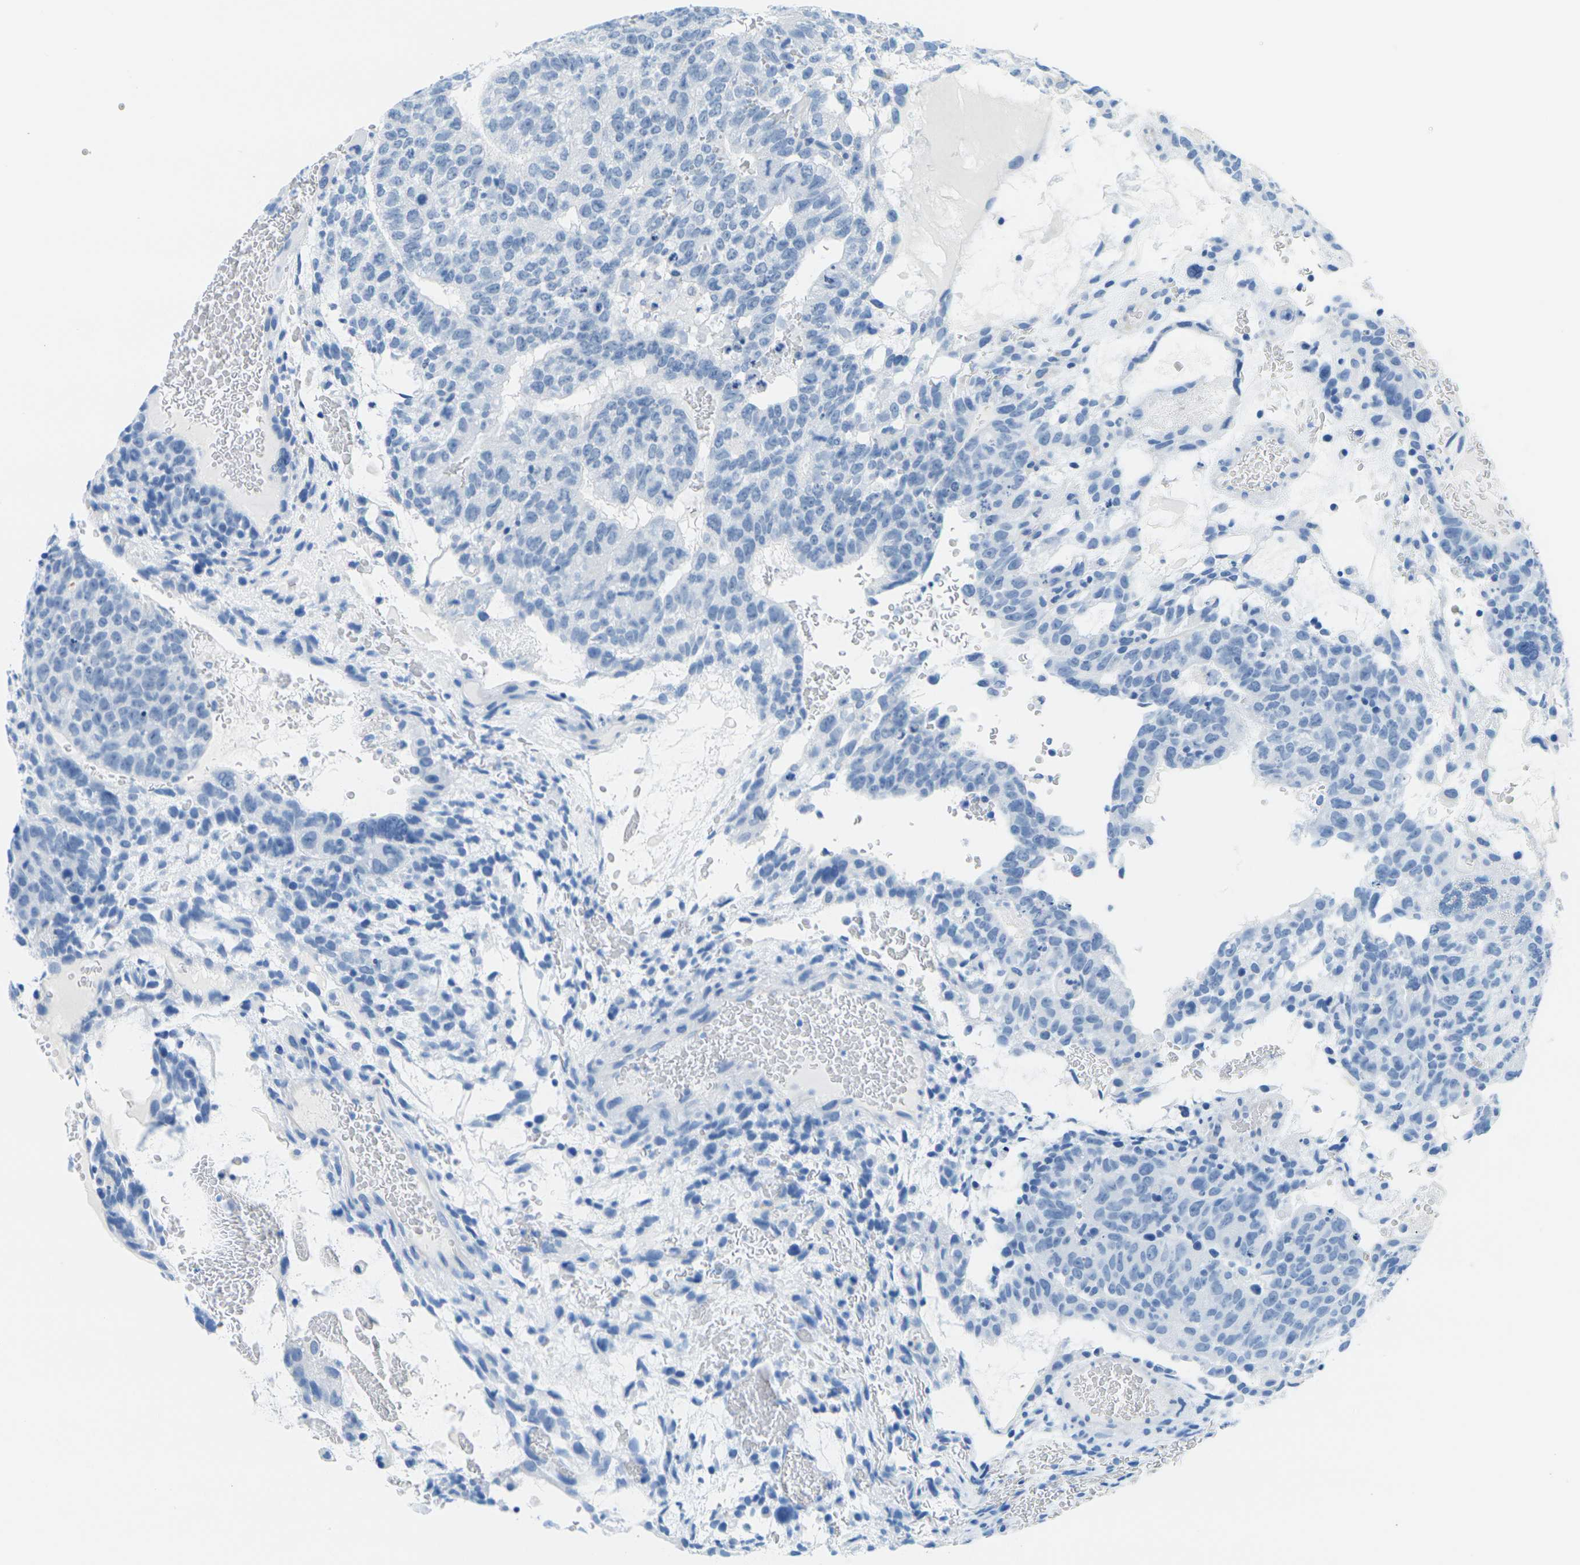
{"staining": {"intensity": "negative", "quantity": "none", "location": "none"}, "tissue": "testis cancer", "cell_type": "Tumor cells", "image_type": "cancer", "snomed": [{"axis": "morphology", "description": "Seminoma, NOS"}, {"axis": "morphology", "description": "Carcinoma, Embryonal, NOS"}, {"axis": "topography", "description": "Testis"}], "caption": "A histopathology image of testis cancer (embryonal carcinoma) stained for a protein displays no brown staining in tumor cells.", "gene": "CYP2C8", "patient": {"sex": "male", "age": 52}}